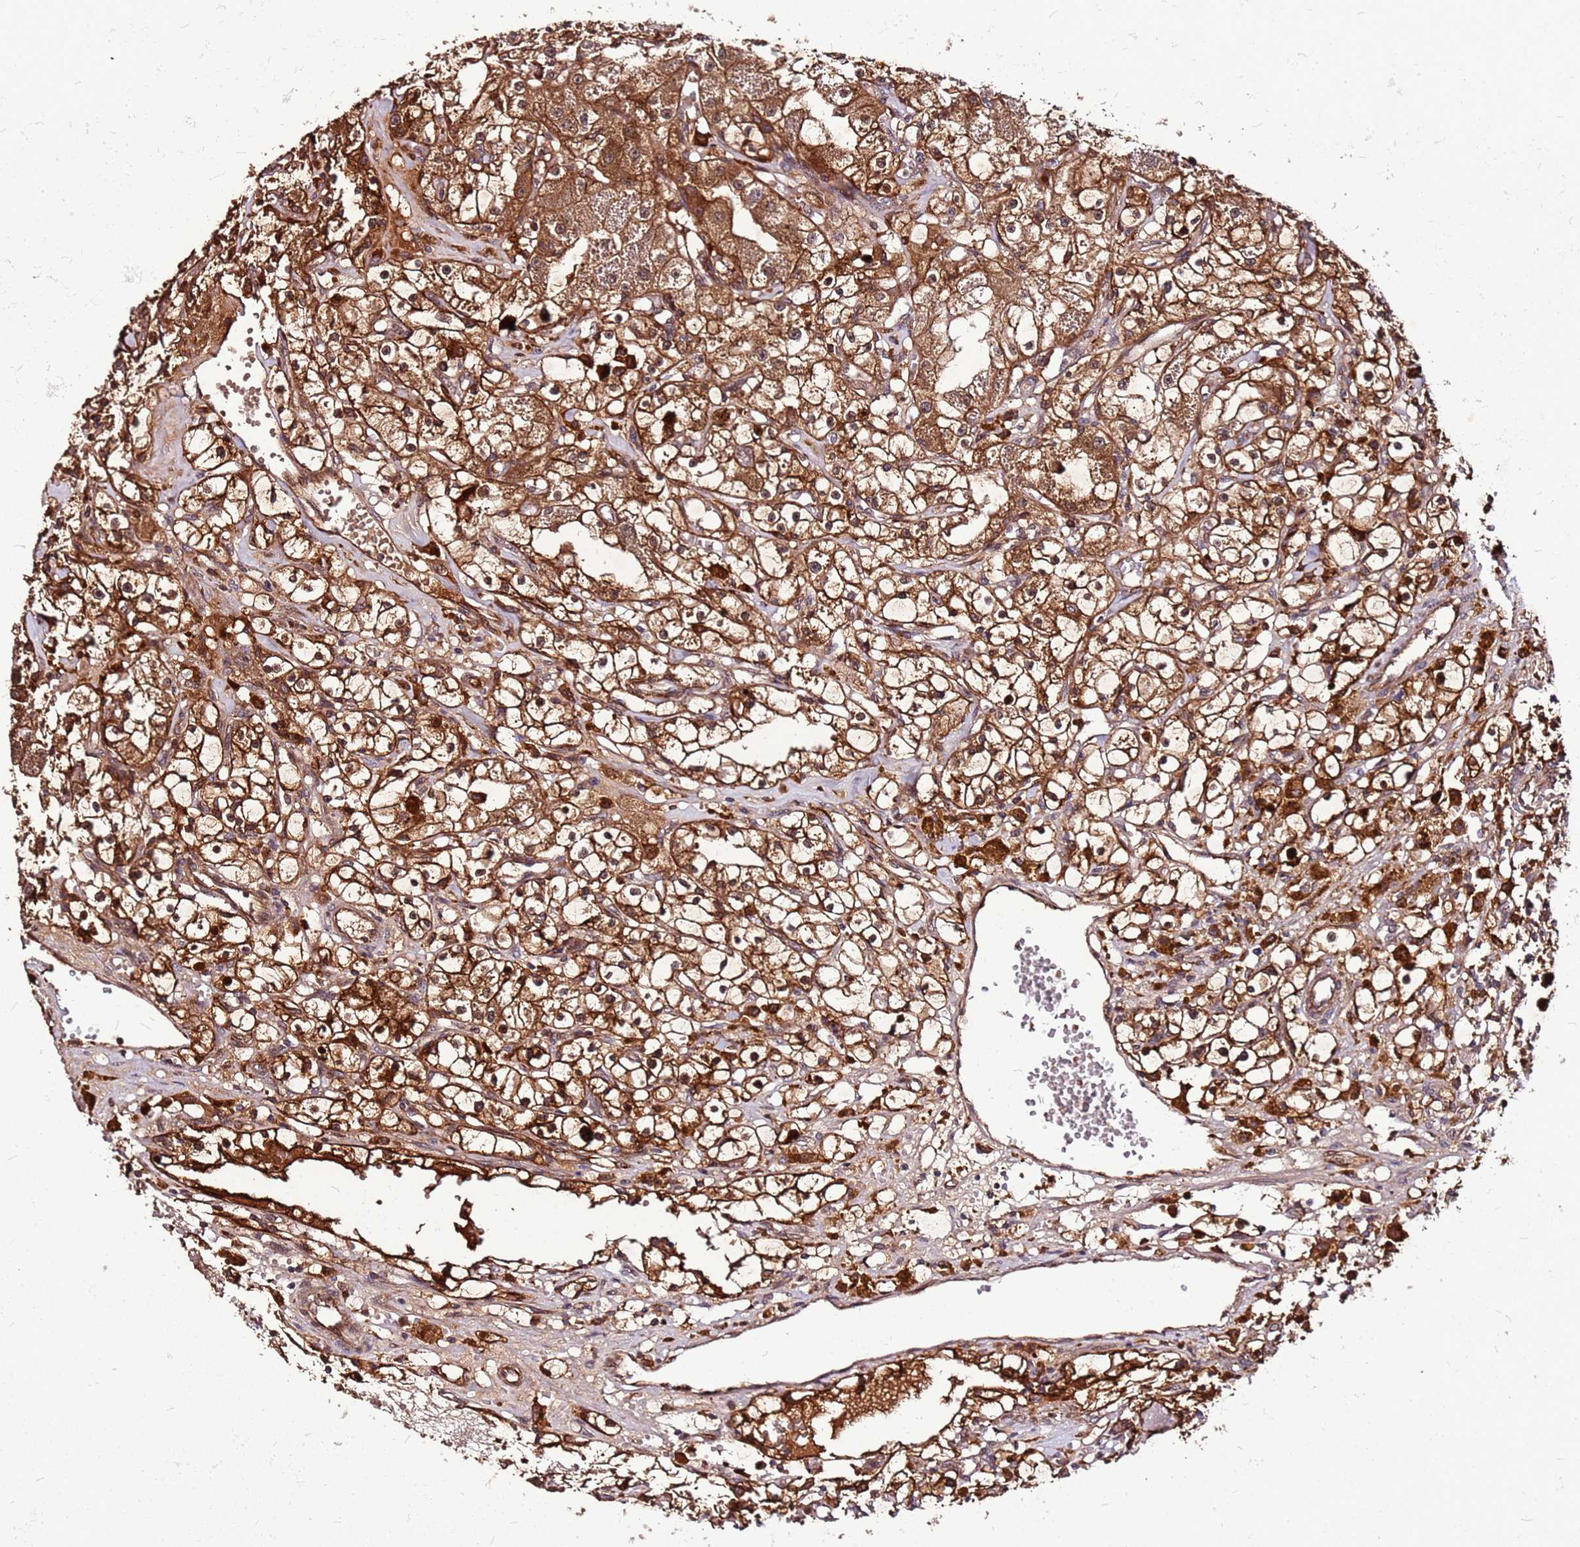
{"staining": {"intensity": "strong", "quantity": ">75%", "location": "cytoplasmic/membranous,nuclear"}, "tissue": "renal cancer", "cell_type": "Tumor cells", "image_type": "cancer", "snomed": [{"axis": "morphology", "description": "Adenocarcinoma, NOS"}, {"axis": "topography", "description": "Kidney"}], "caption": "Adenocarcinoma (renal) stained with a brown dye reveals strong cytoplasmic/membranous and nuclear positive staining in approximately >75% of tumor cells.", "gene": "LYPLAL1", "patient": {"sex": "male", "age": 56}}